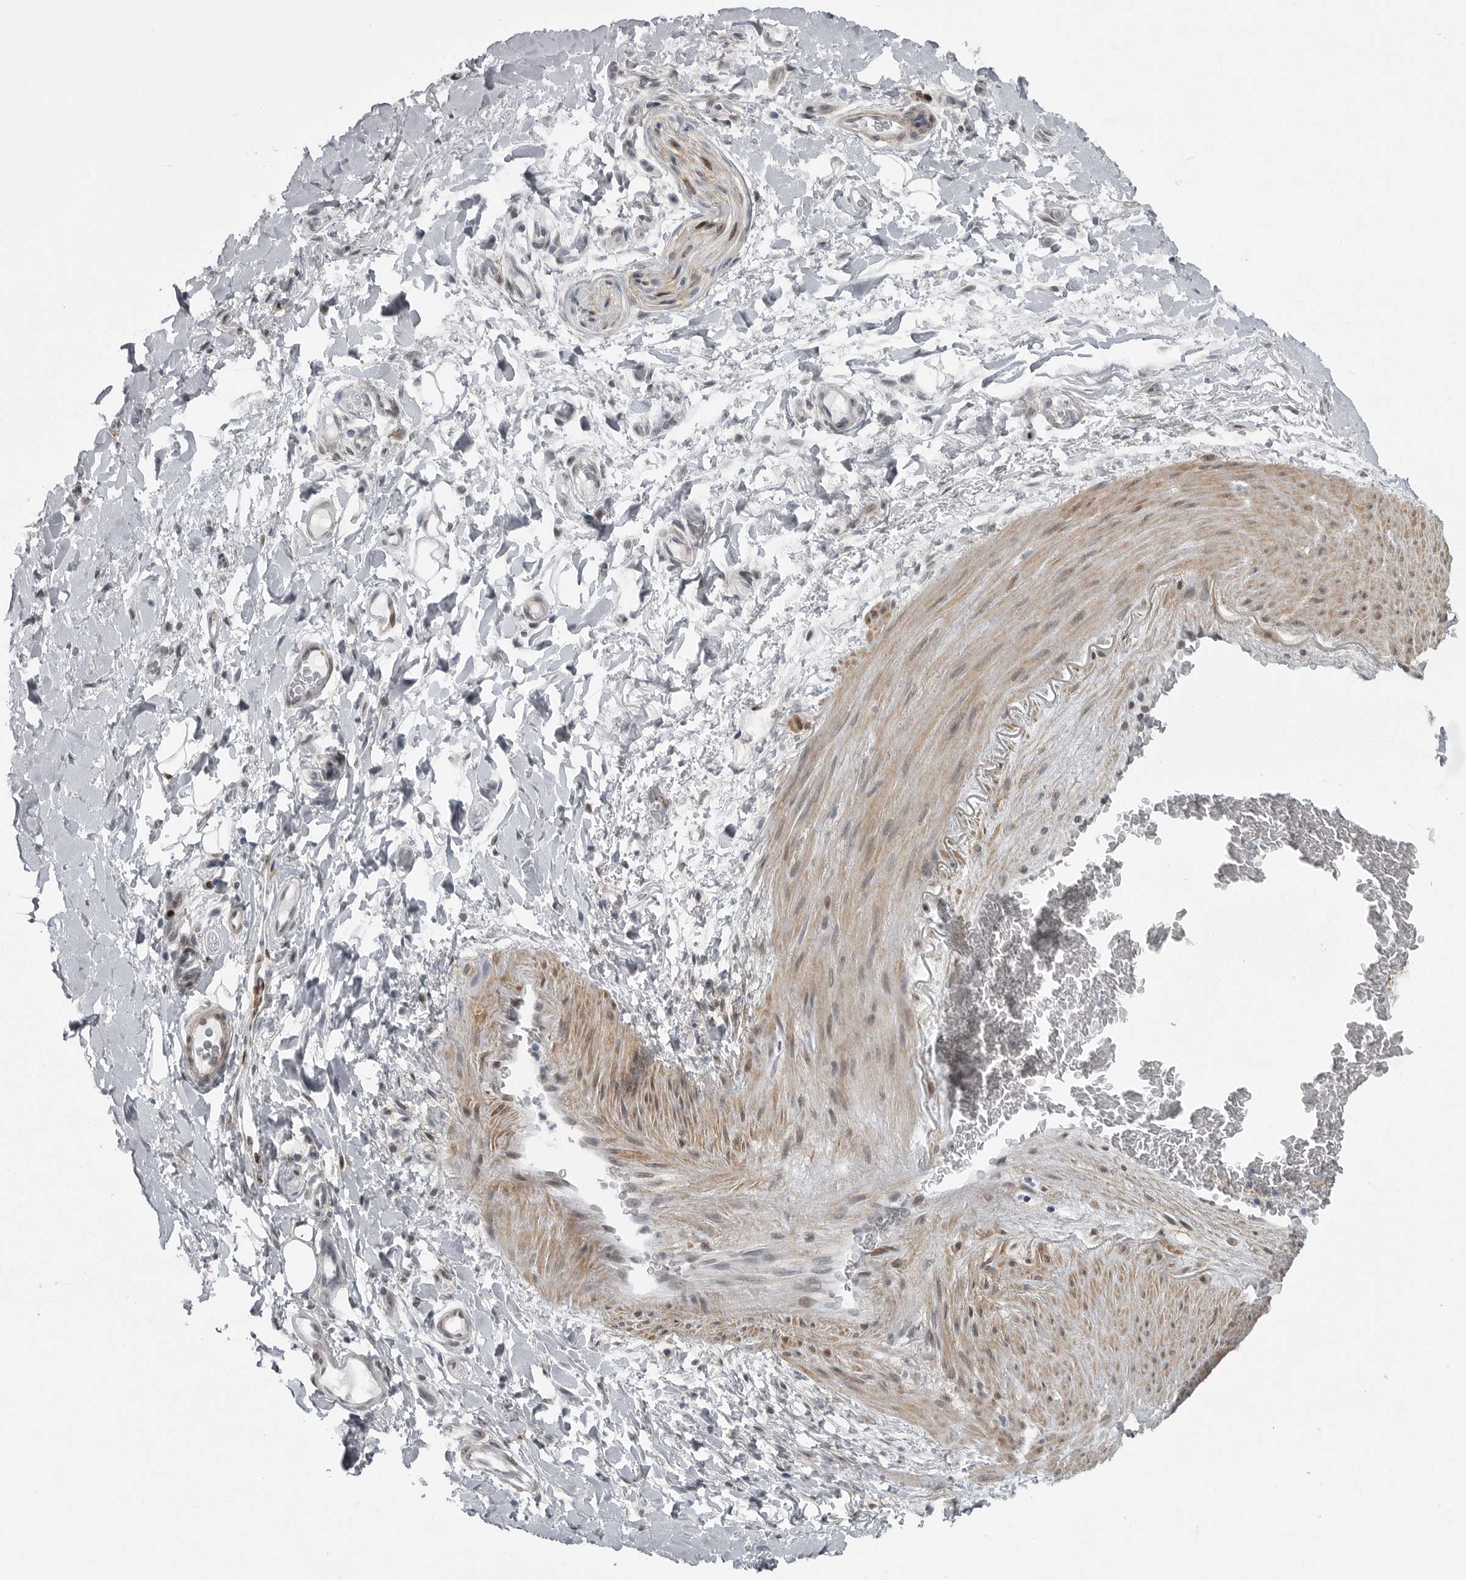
{"staining": {"intensity": "negative", "quantity": "none", "location": "none"}, "tissue": "adipose tissue", "cell_type": "Adipocytes", "image_type": "normal", "snomed": [{"axis": "morphology", "description": "Normal tissue, NOS"}, {"axis": "morphology", "description": "Adenocarcinoma, NOS"}, {"axis": "topography", "description": "Esophagus"}], "caption": "This is an immunohistochemistry (IHC) image of benign human adipose tissue. There is no positivity in adipocytes.", "gene": "HMGN3", "patient": {"sex": "male", "age": 62}}